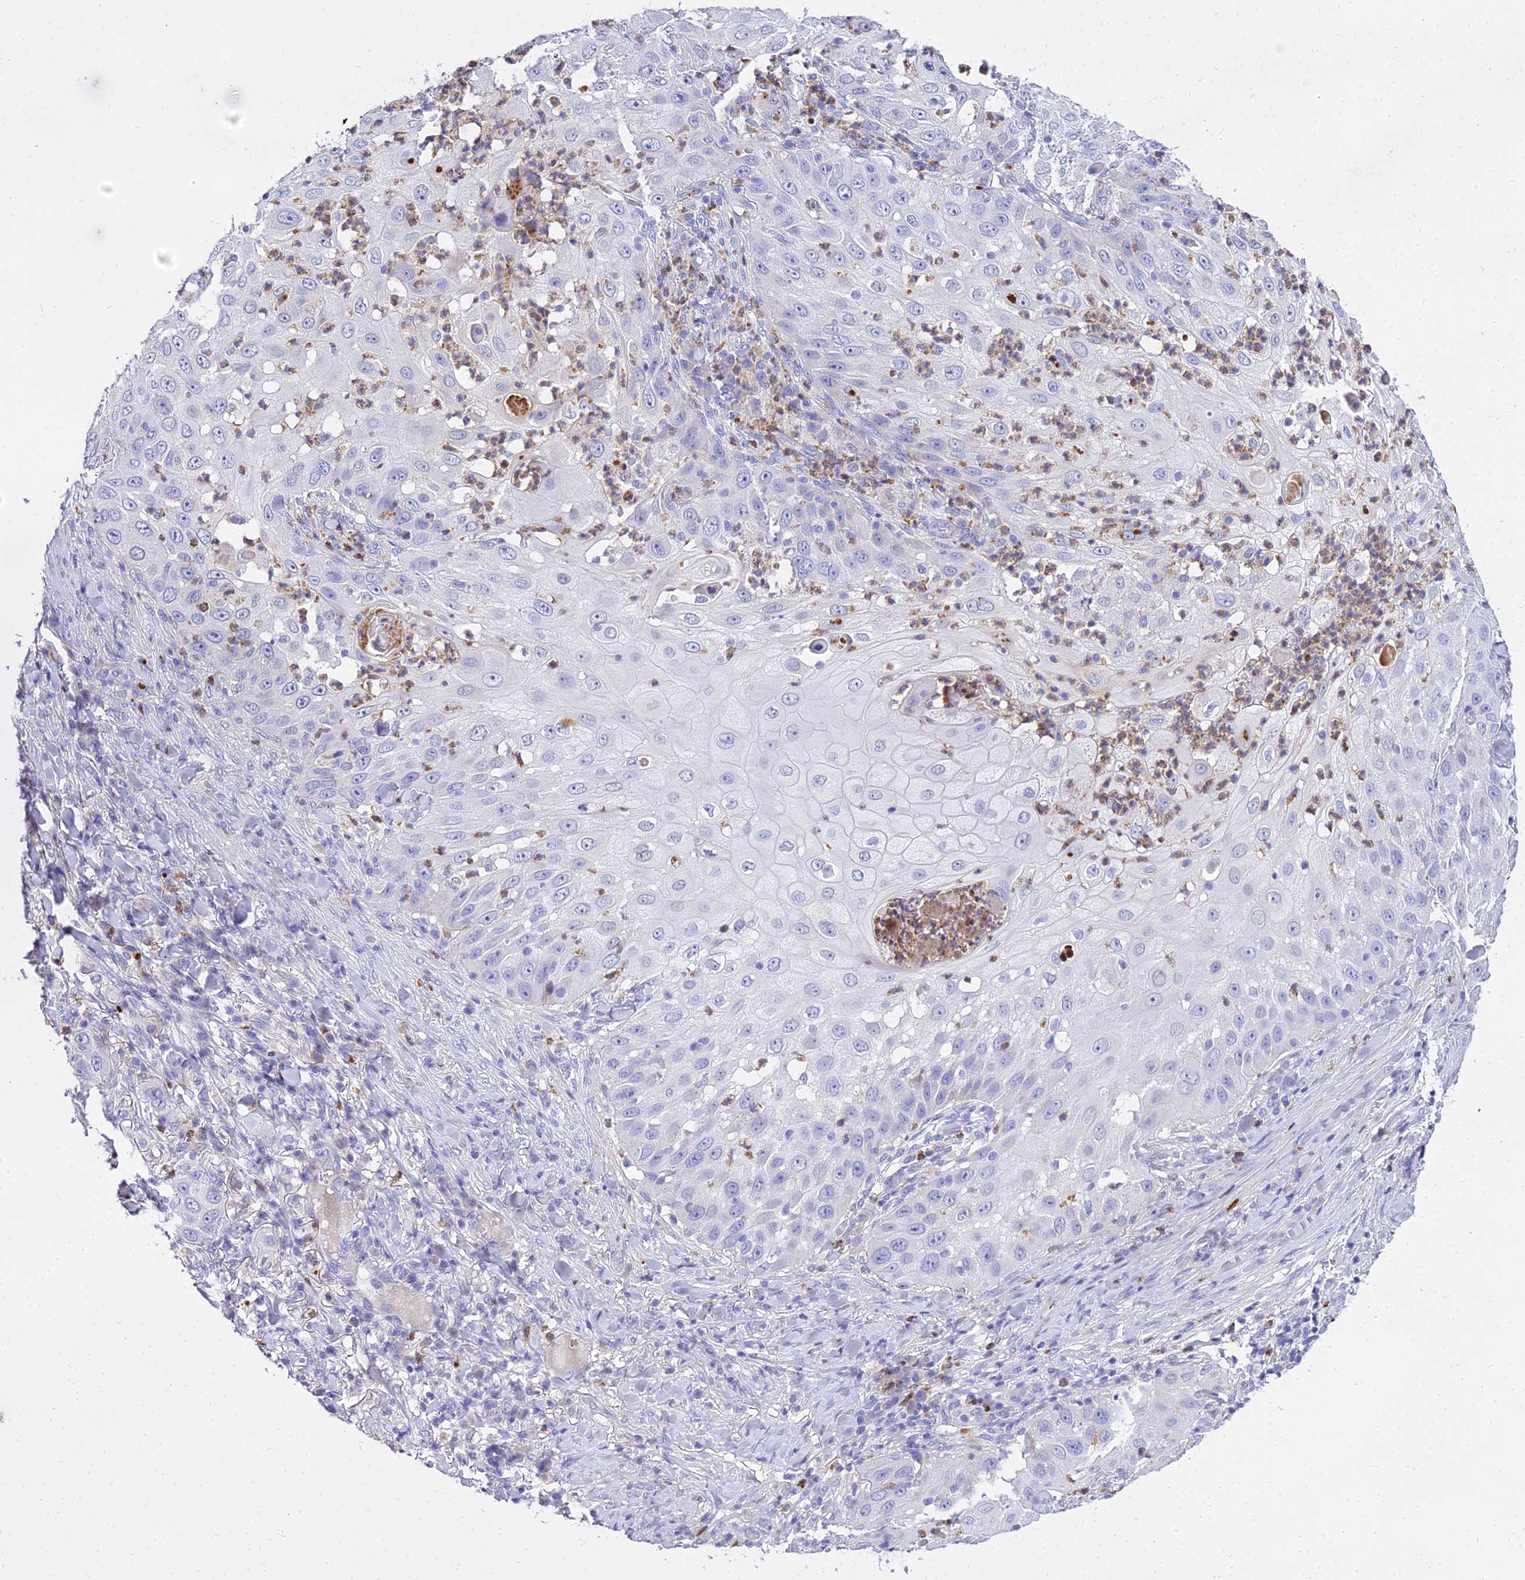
{"staining": {"intensity": "negative", "quantity": "none", "location": "none"}, "tissue": "skin cancer", "cell_type": "Tumor cells", "image_type": "cancer", "snomed": [{"axis": "morphology", "description": "Squamous cell carcinoma, NOS"}, {"axis": "topography", "description": "Skin"}], "caption": "An image of human skin cancer is negative for staining in tumor cells. The staining was performed using DAB to visualize the protein expression in brown, while the nuclei were stained in blue with hematoxylin (Magnification: 20x).", "gene": "VWC2L", "patient": {"sex": "female", "age": 44}}